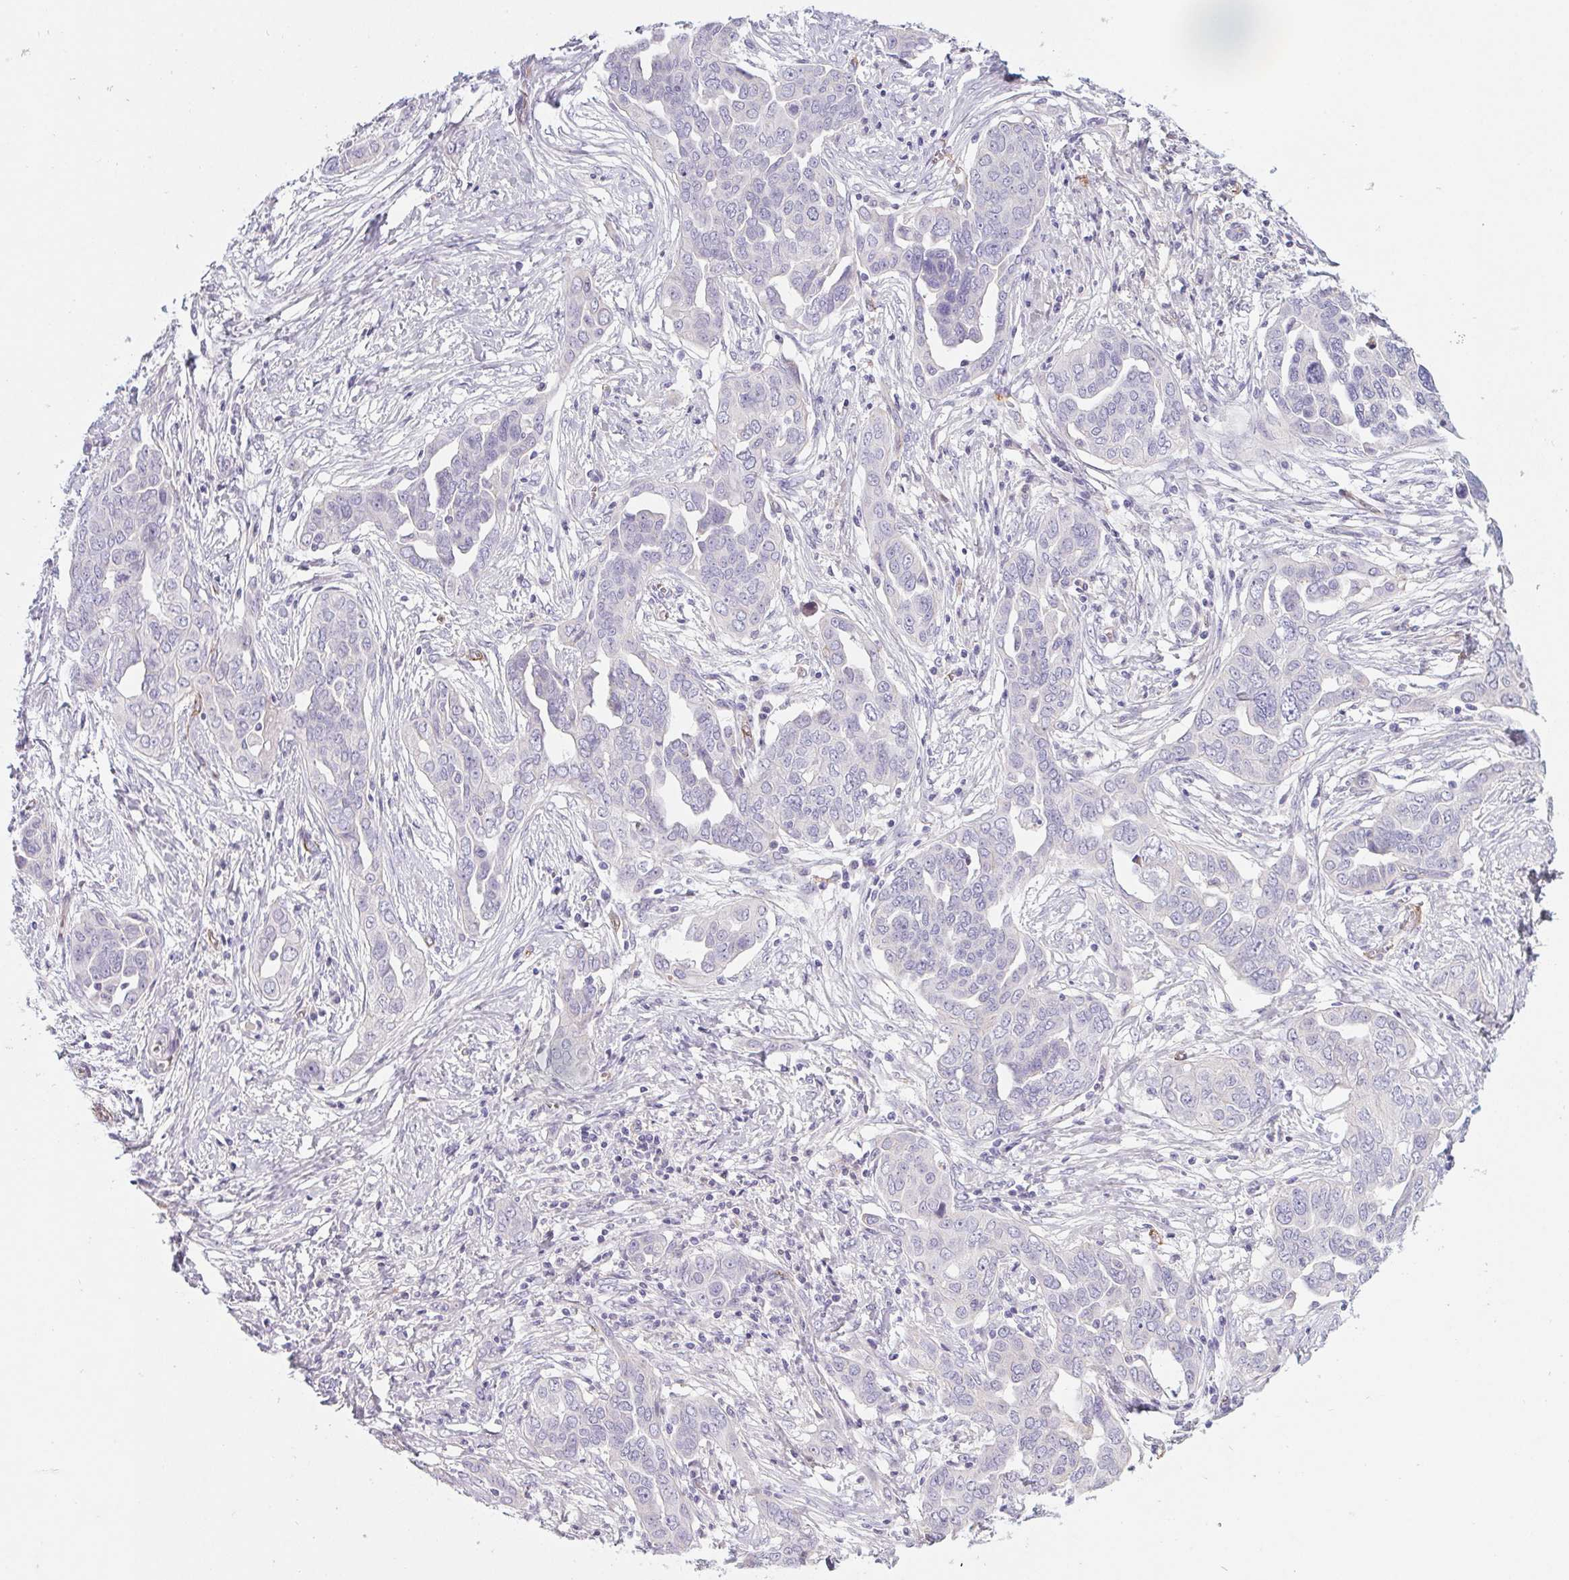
{"staining": {"intensity": "negative", "quantity": "none", "location": "none"}, "tissue": "ovarian cancer", "cell_type": "Tumor cells", "image_type": "cancer", "snomed": [{"axis": "morphology", "description": "Cystadenocarcinoma, serous, NOS"}, {"axis": "topography", "description": "Ovary"}], "caption": "This is an IHC image of ovarian serous cystadenocarcinoma. There is no expression in tumor cells.", "gene": "LPA", "patient": {"sex": "female", "age": 59}}